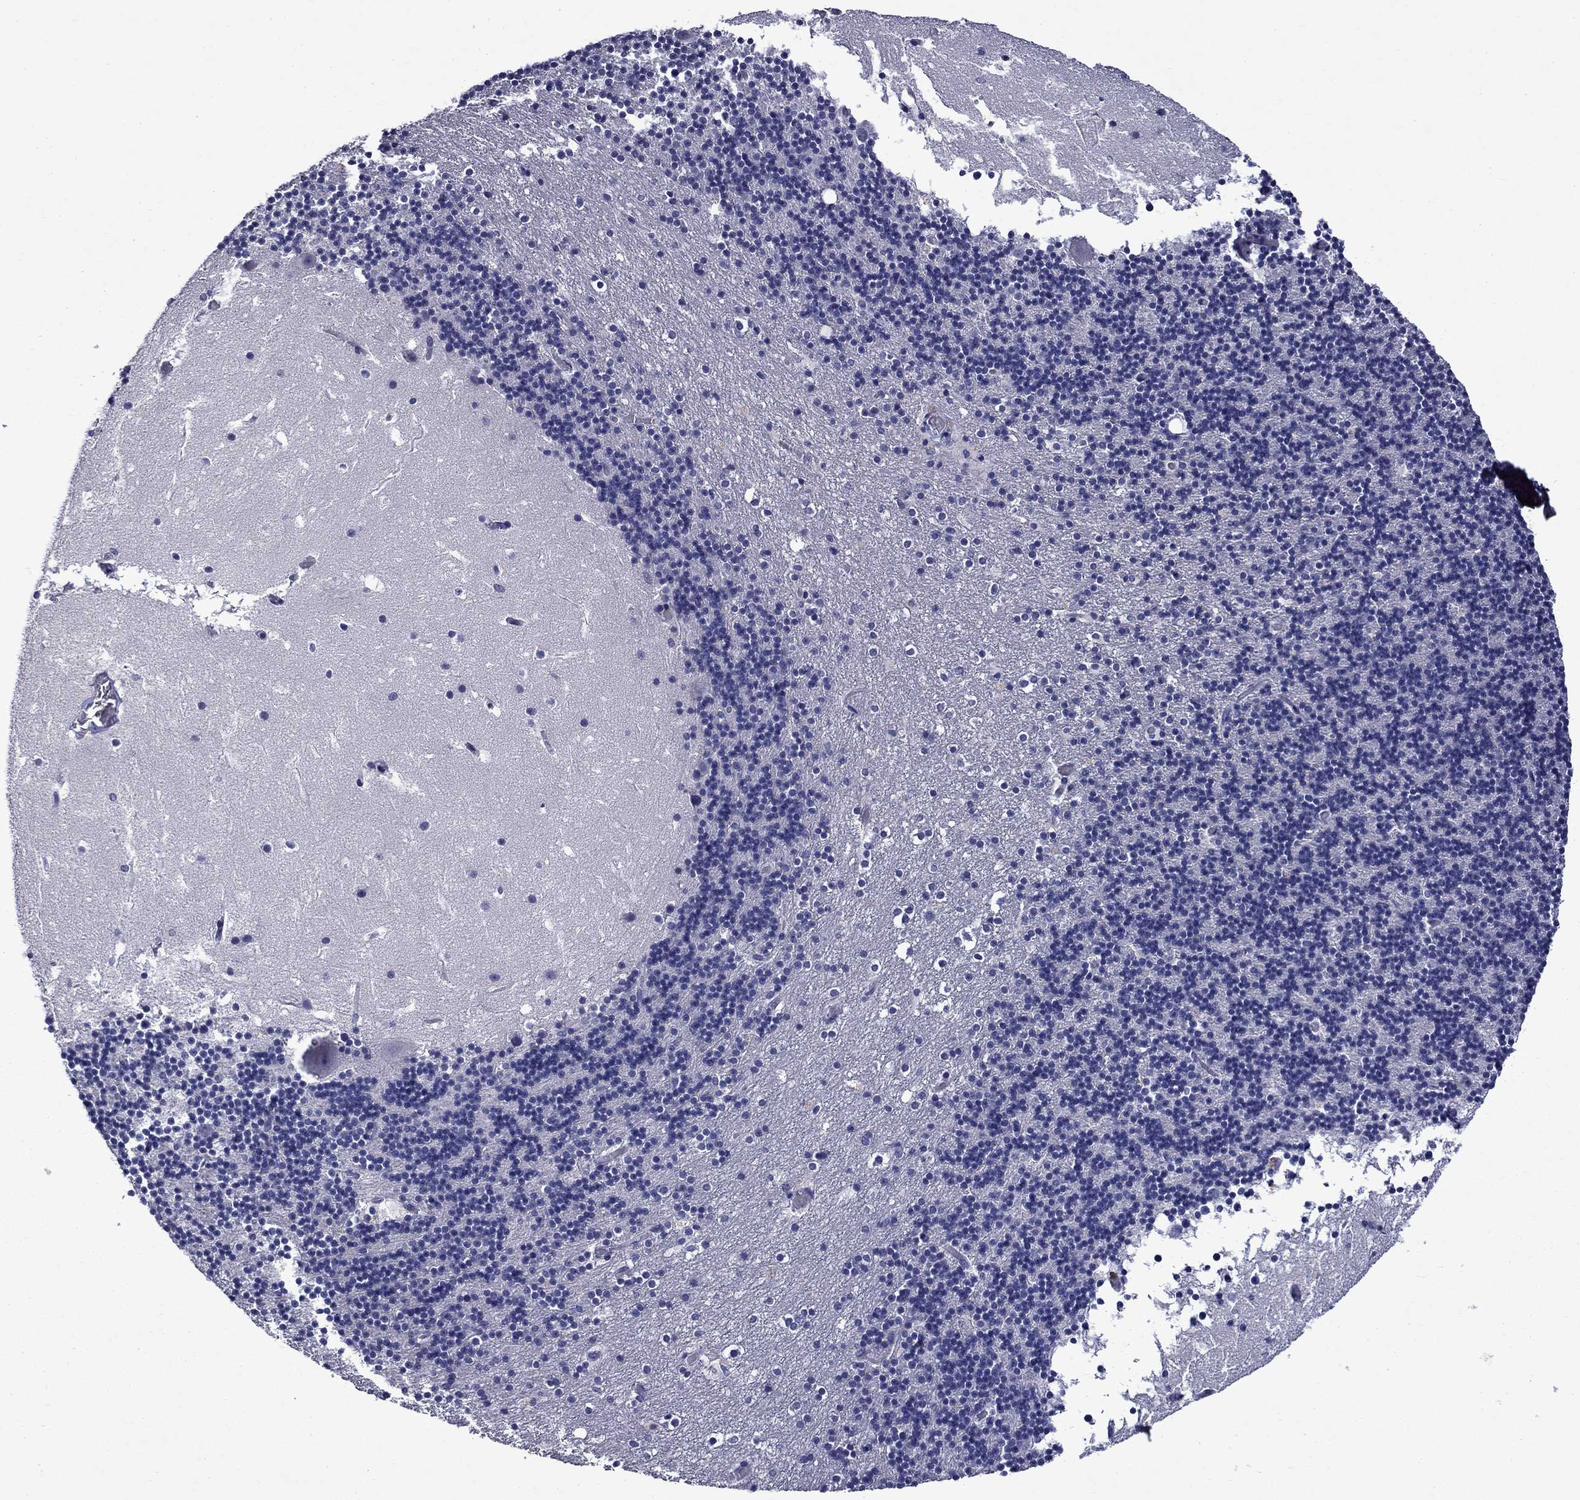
{"staining": {"intensity": "negative", "quantity": "none", "location": "none"}, "tissue": "cerebellum", "cell_type": "Cells in granular layer", "image_type": "normal", "snomed": [{"axis": "morphology", "description": "Normal tissue, NOS"}, {"axis": "topography", "description": "Cerebellum"}], "caption": "A histopathology image of cerebellum stained for a protein reveals no brown staining in cells in granular layer. (Stains: DAB immunohistochemistry (IHC) with hematoxylin counter stain, Microscopy: brightfield microscopy at high magnification).", "gene": "IRF5", "patient": {"sex": "male", "age": 37}}